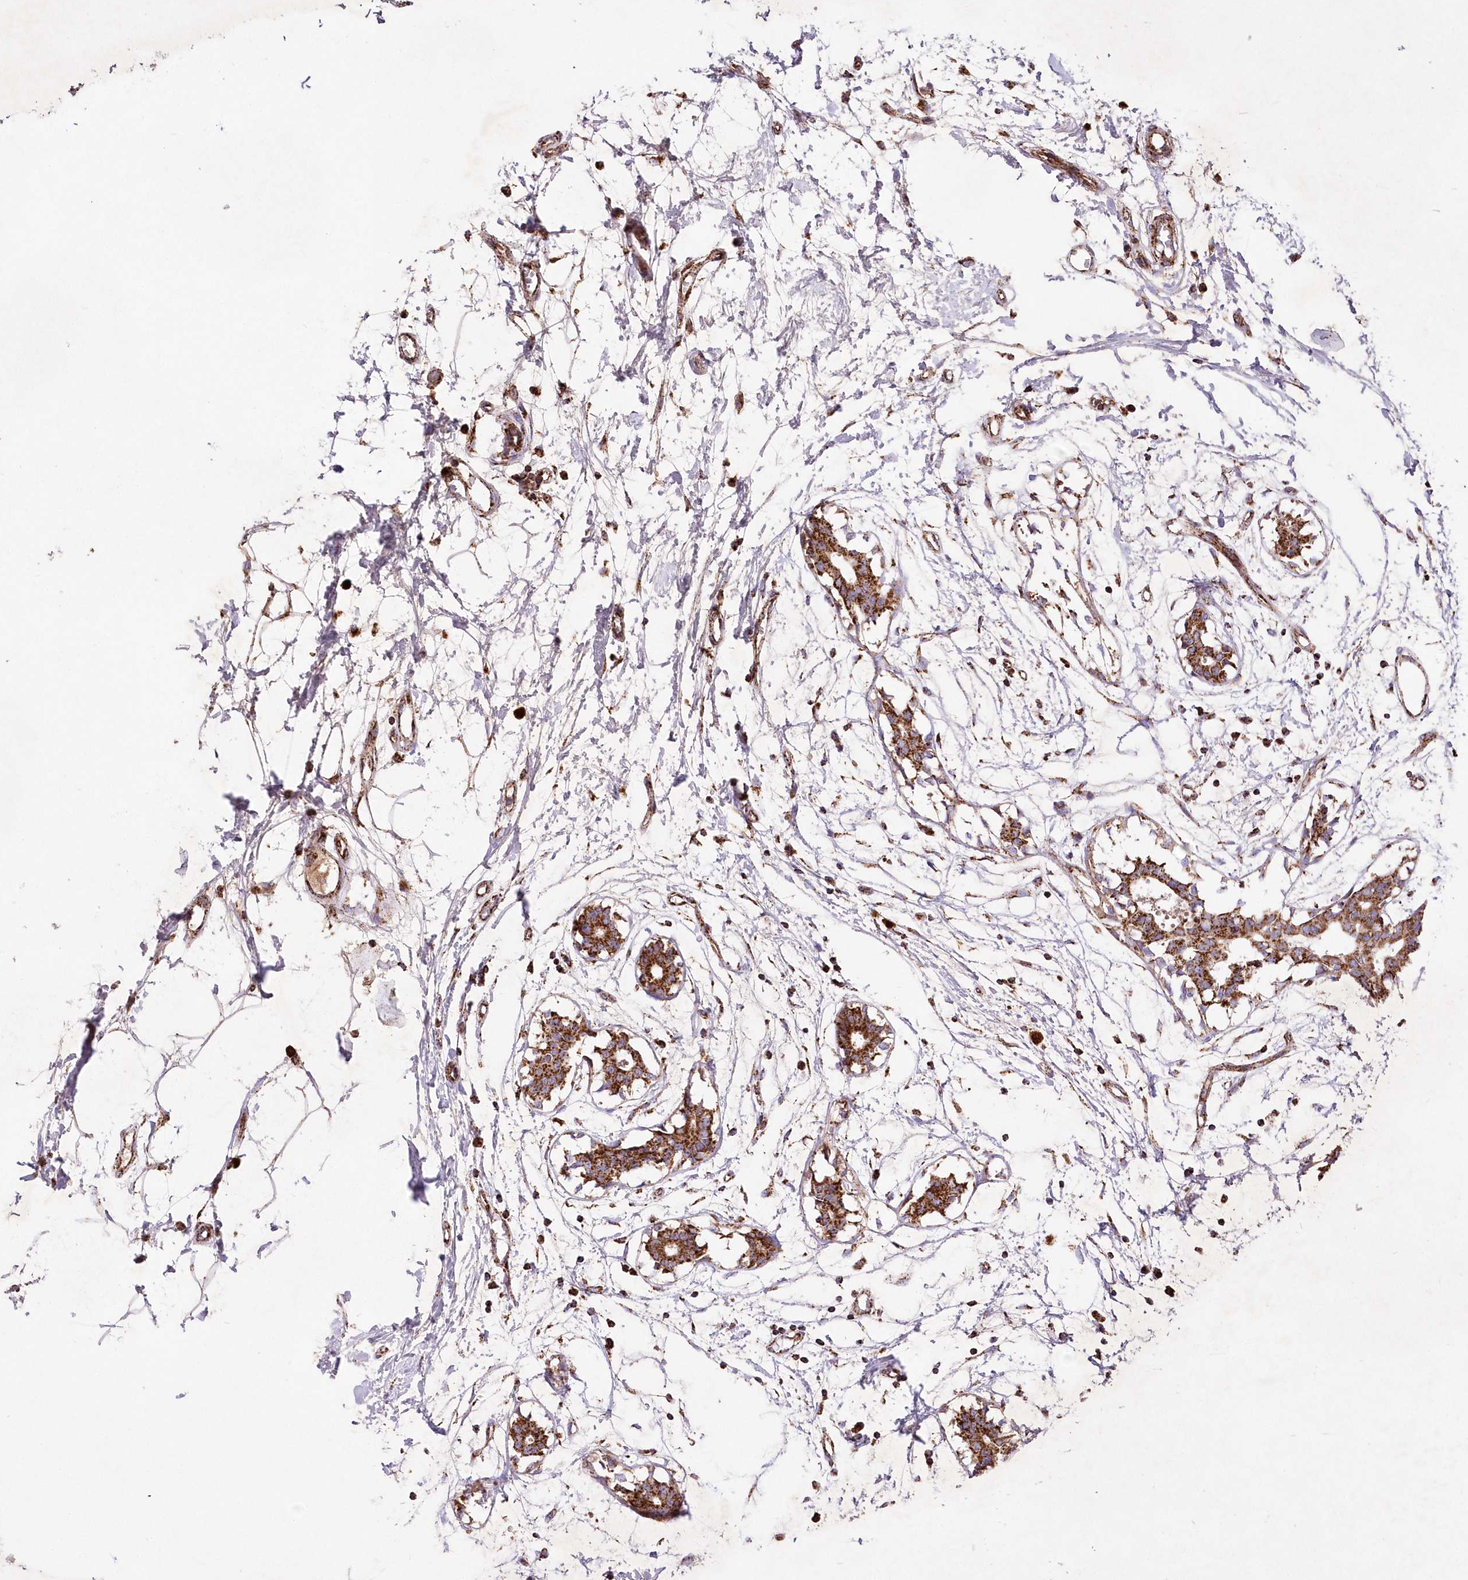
{"staining": {"intensity": "strong", "quantity": ">75%", "location": "cytoplasmic/membranous"}, "tissue": "breast cancer", "cell_type": "Tumor cells", "image_type": "cancer", "snomed": [{"axis": "morphology", "description": "Duct carcinoma"}, {"axis": "topography", "description": "Breast"}], "caption": "Tumor cells display high levels of strong cytoplasmic/membranous positivity in approximately >75% of cells in human breast cancer (intraductal carcinoma). (Brightfield microscopy of DAB IHC at high magnification).", "gene": "ASNSD1", "patient": {"sex": "female", "age": 40}}